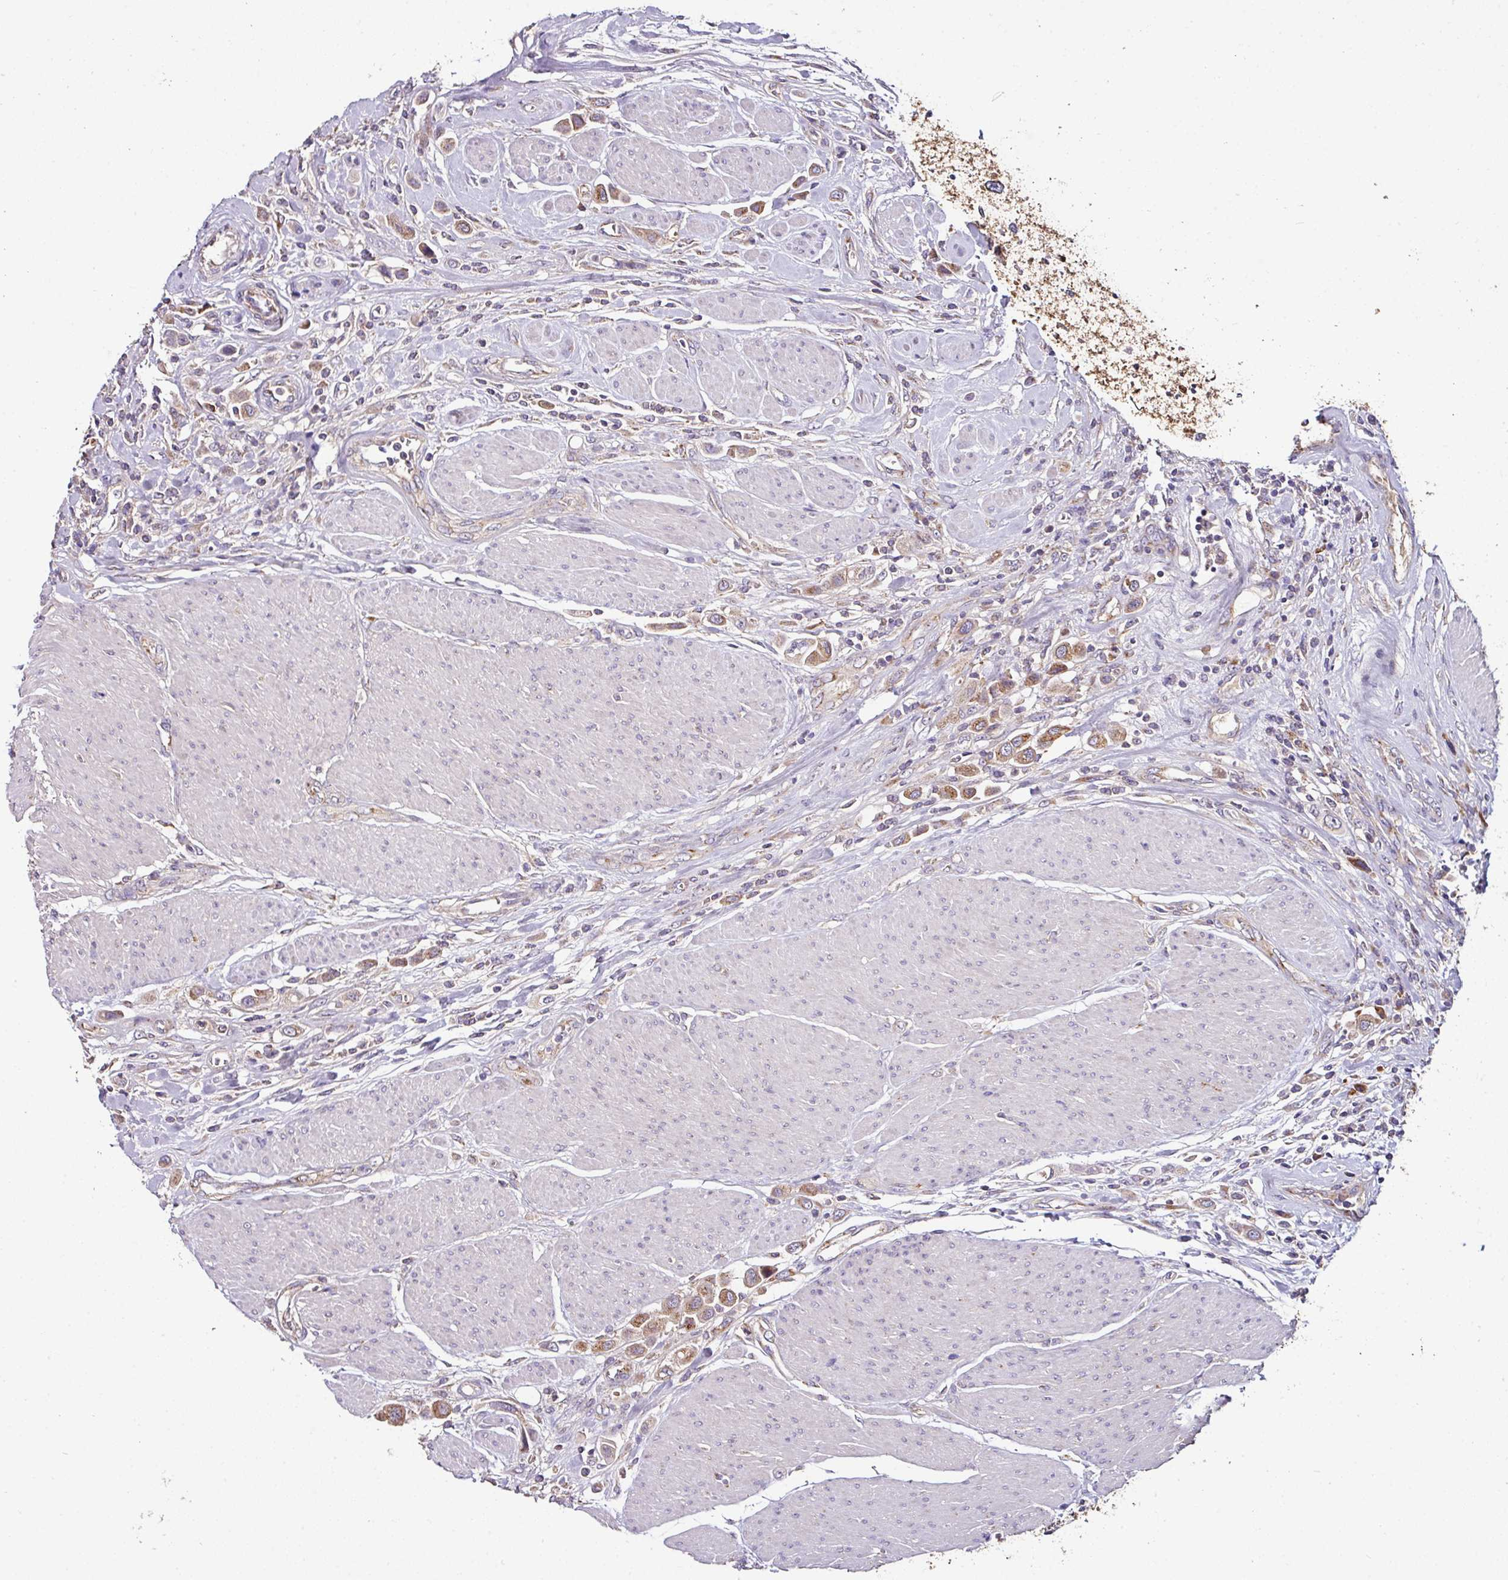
{"staining": {"intensity": "moderate", "quantity": ">75%", "location": "cytoplasmic/membranous"}, "tissue": "urothelial cancer", "cell_type": "Tumor cells", "image_type": "cancer", "snomed": [{"axis": "morphology", "description": "Urothelial carcinoma, High grade"}, {"axis": "topography", "description": "Urinary bladder"}], "caption": "About >75% of tumor cells in human high-grade urothelial carcinoma show moderate cytoplasmic/membranous protein positivity as visualized by brown immunohistochemical staining.", "gene": "CPD", "patient": {"sex": "male", "age": 50}}